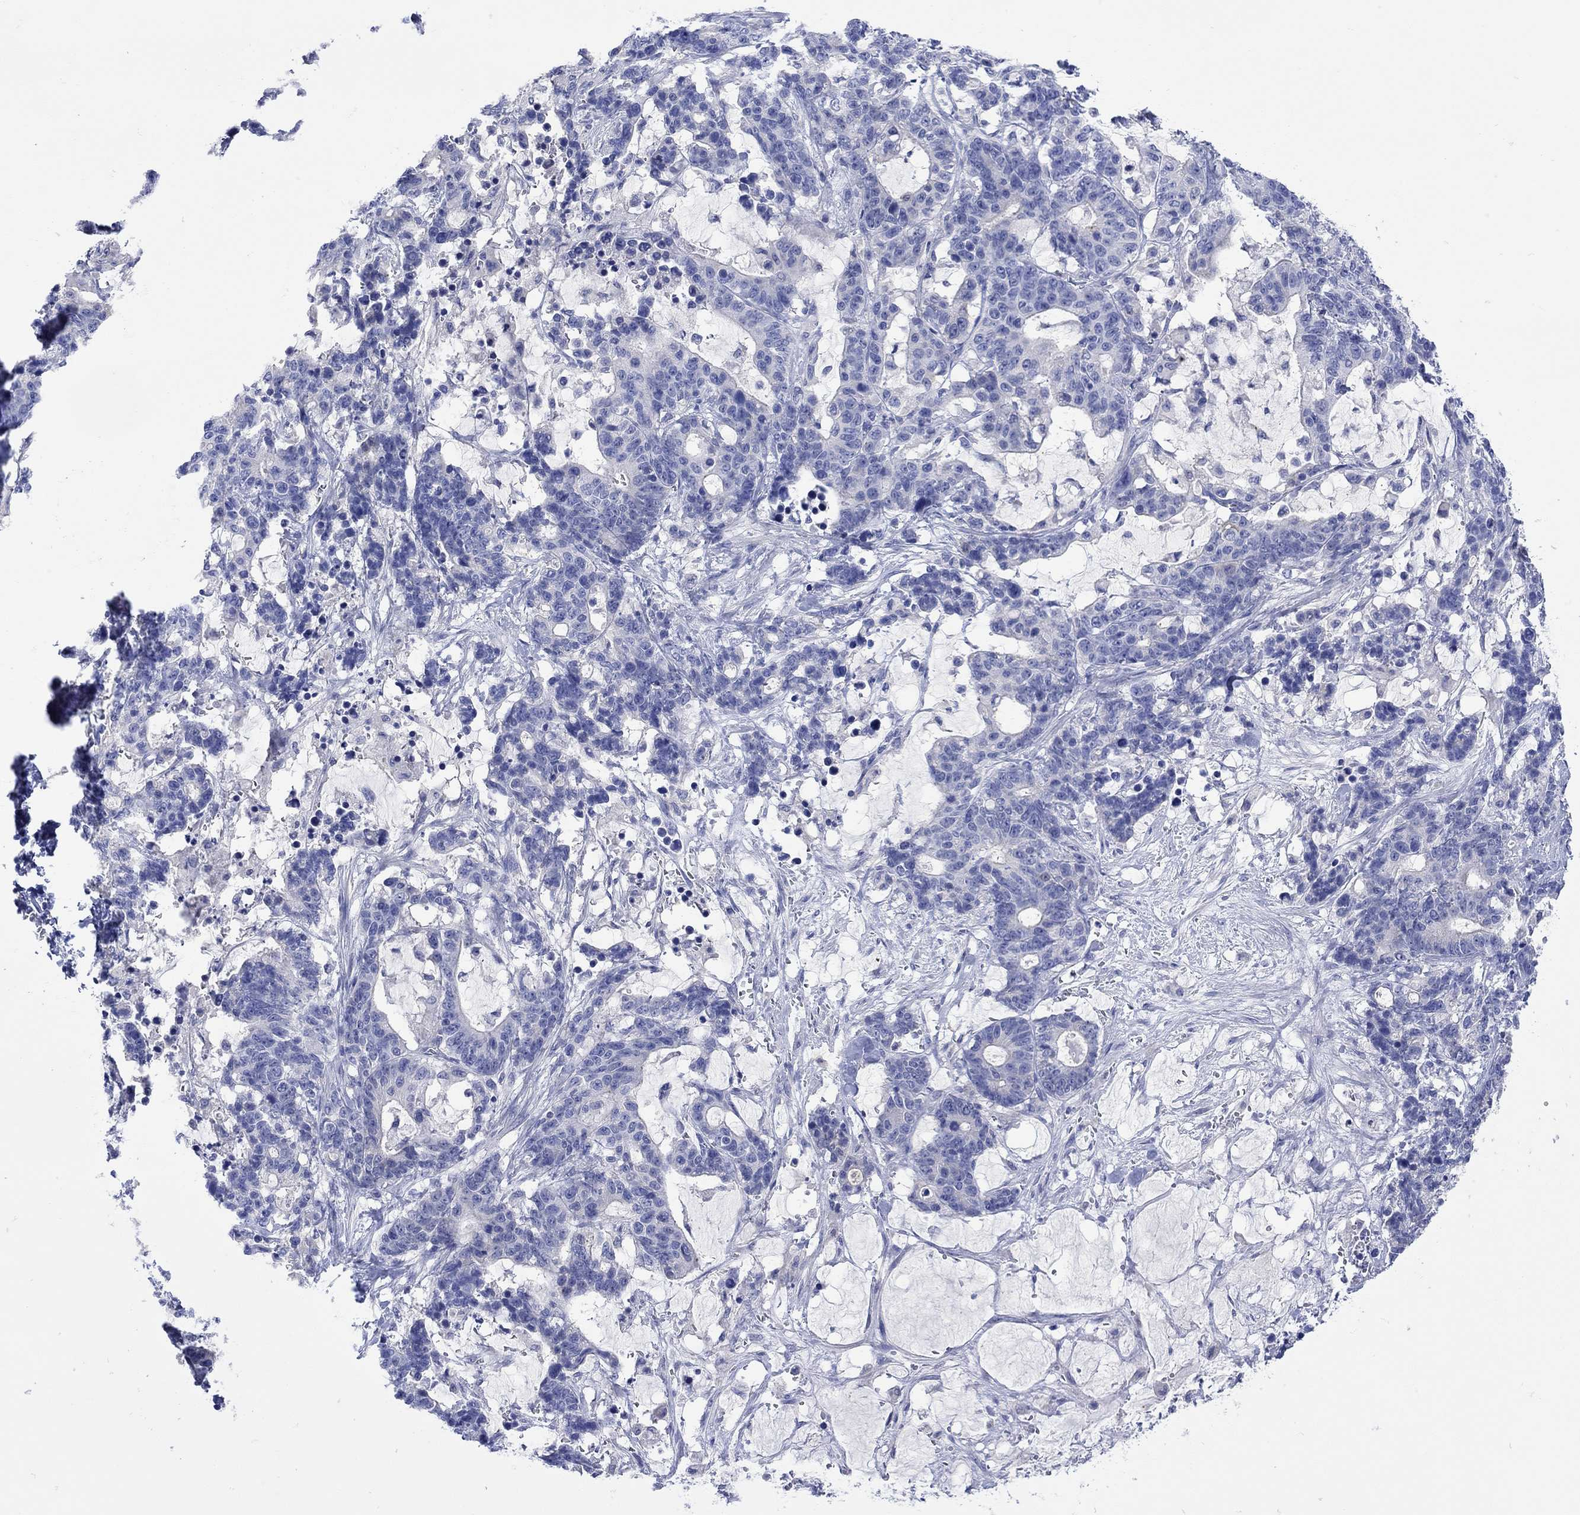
{"staining": {"intensity": "negative", "quantity": "none", "location": "none"}, "tissue": "stomach cancer", "cell_type": "Tumor cells", "image_type": "cancer", "snomed": [{"axis": "morphology", "description": "Normal tissue, NOS"}, {"axis": "morphology", "description": "Adenocarcinoma, NOS"}, {"axis": "topography", "description": "Stomach"}], "caption": "High magnification brightfield microscopy of stomach adenocarcinoma stained with DAB (brown) and counterstained with hematoxylin (blue): tumor cells show no significant expression.", "gene": "MSI1", "patient": {"sex": "female", "age": 64}}